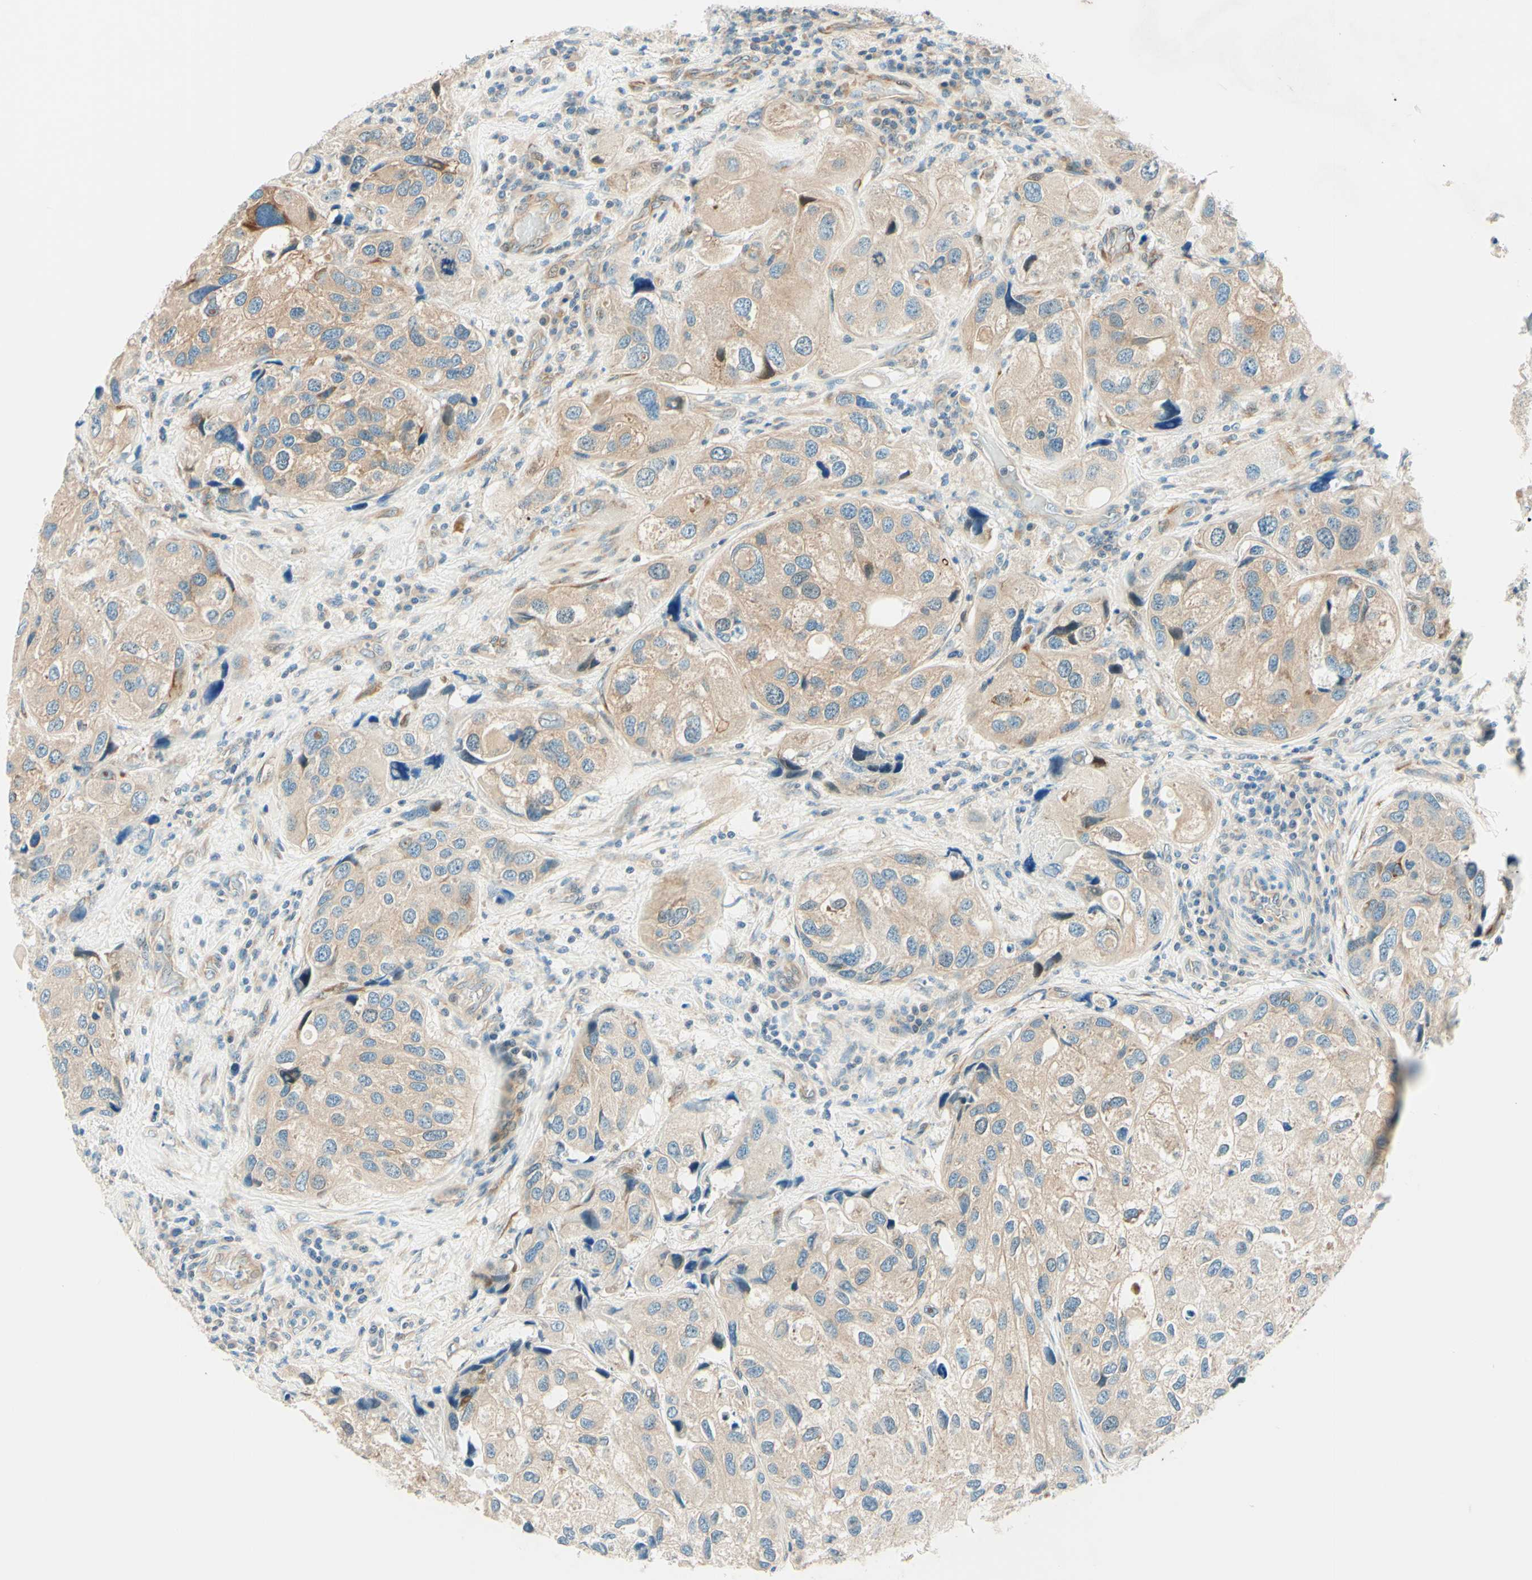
{"staining": {"intensity": "weak", "quantity": ">75%", "location": "cytoplasmic/membranous"}, "tissue": "urothelial cancer", "cell_type": "Tumor cells", "image_type": "cancer", "snomed": [{"axis": "morphology", "description": "Urothelial carcinoma, High grade"}, {"axis": "topography", "description": "Urinary bladder"}], "caption": "Brown immunohistochemical staining in human urothelial cancer demonstrates weak cytoplasmic/membranous expression in about >75% of tumor cells.", "gene": "TAOK2", "patient": {"sex": "female", "age": 64}}